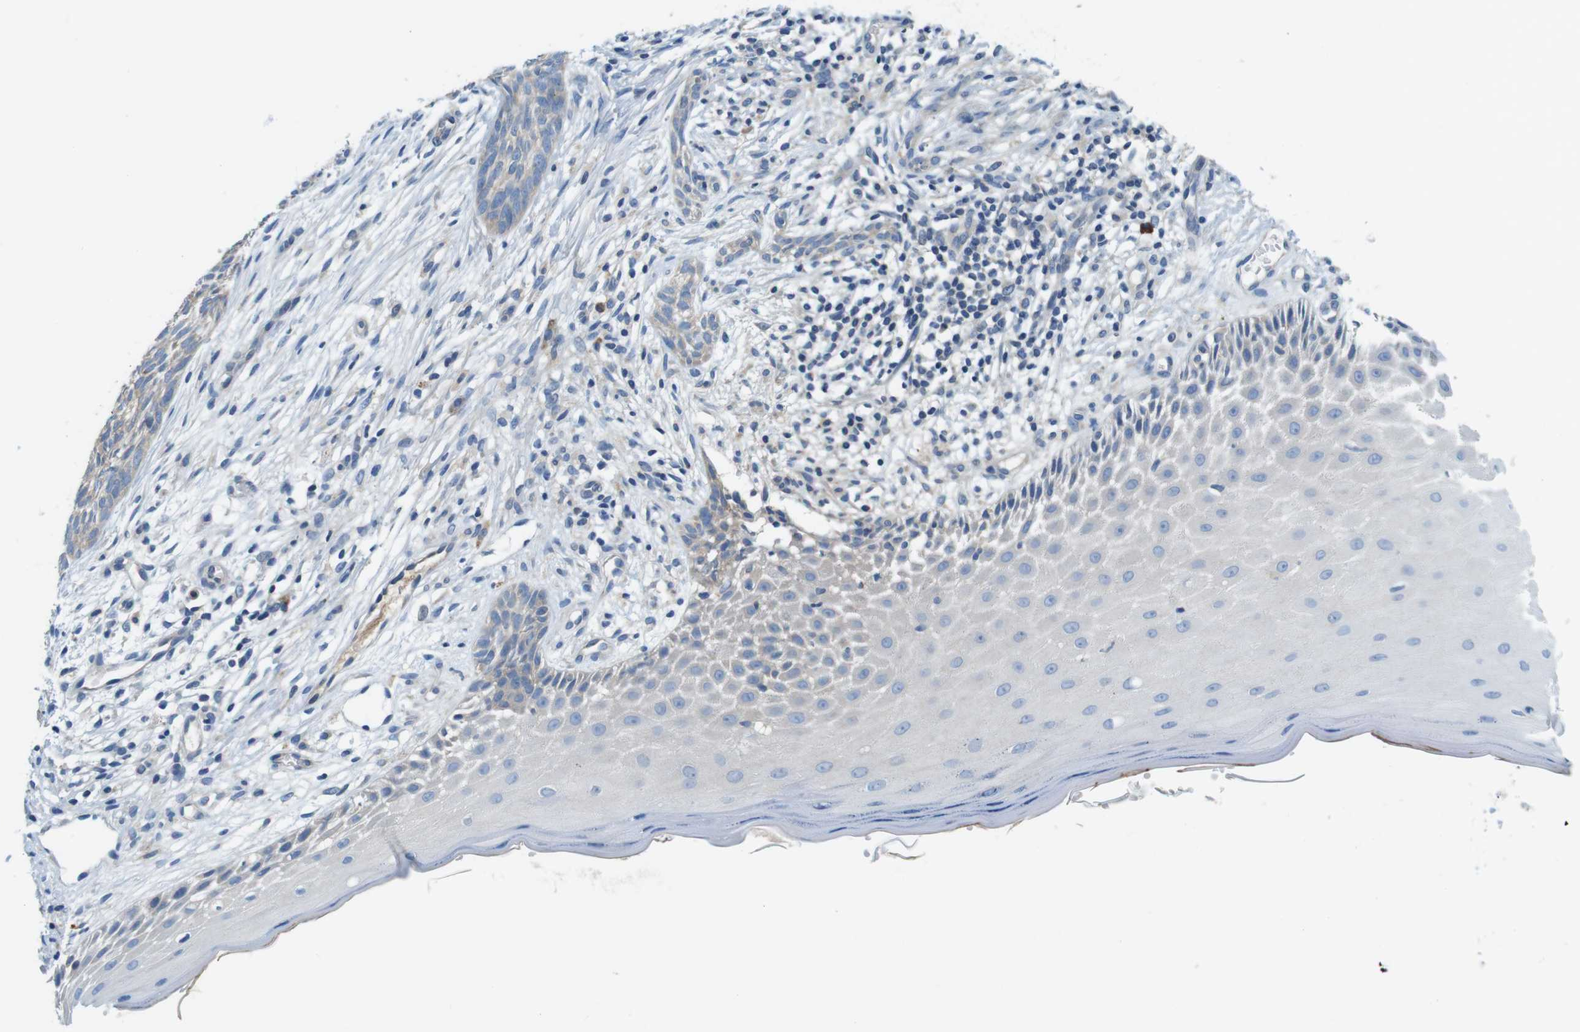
{"staining": {"intensity": "weak", "quantity": ">75%", "location": "cytoplasmic/membranous"}, "tissue": "skin cancer", "cell_type": "Tumor cells", "image_type": "cancer", "snomed": [{"axis": "morphology", "description": "Basal cell carcinoma"}, {"axis": "topography", "description": "Skin"}], "caption": "Immunohistochemistry of skin cancer demonstrates low levels of weak cytoplasmic/membranous expression in approximately >75% of tumor cells.", "gene": "DENND4C", "patient": {"sex": "female", "age": 59}}